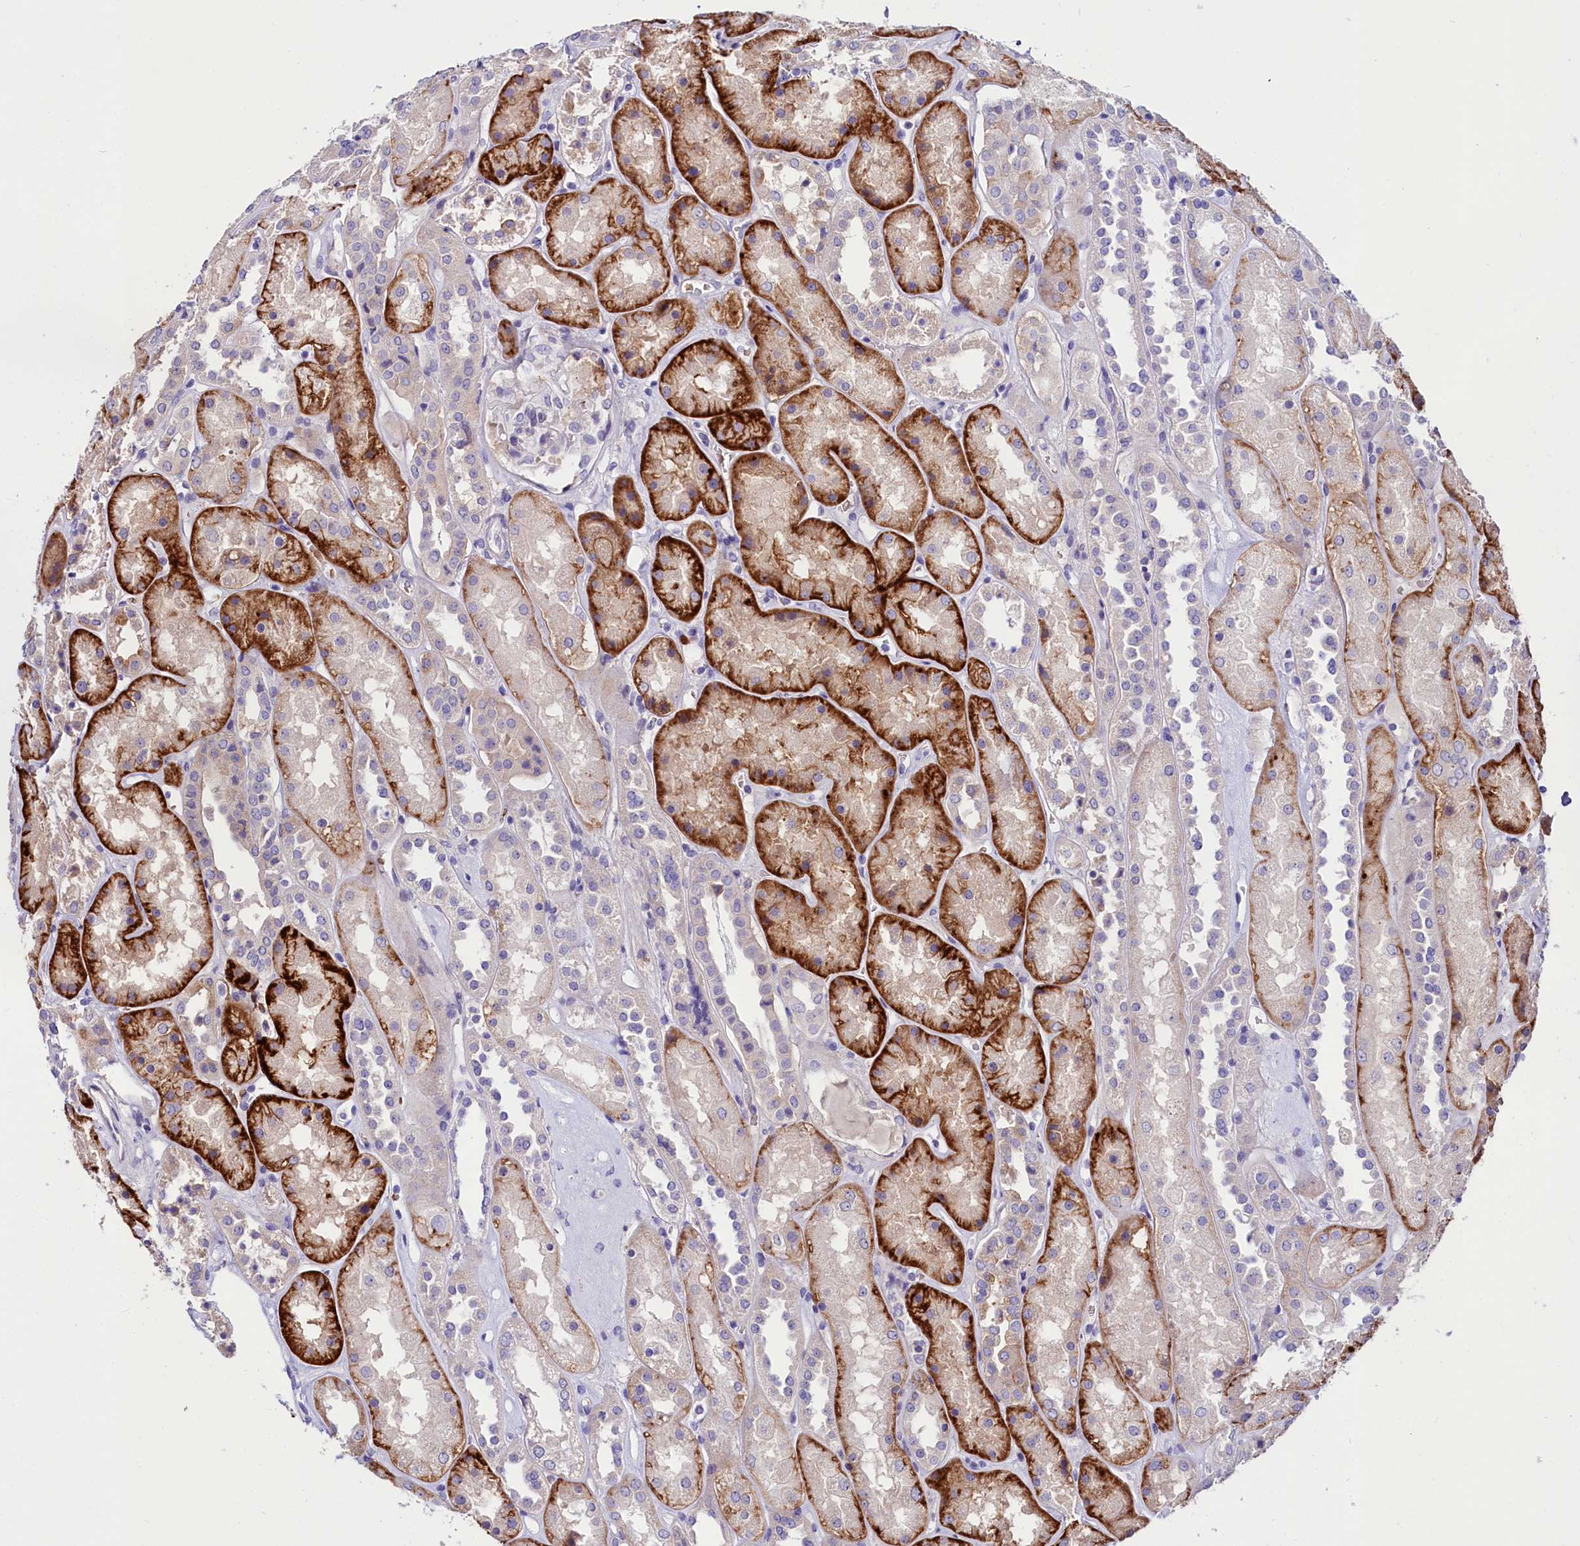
{"staining": {"intensity": "negative", "quantity": "none", "location": "none"}, "tissue": "kidney", "cell_type": "Cells in glomeruli", "image_type": "normal", "snomed": [{"axis": "morphology", "description": "Normal tissue, NOS"}, {"axis": "topography", "description": "Kidney"}], "caption": "Immunohistochemistry micrograph of normal human kidney stained for a protein (brown), which reveals no expression in cells in glomeruli.", "gene": "ABHD5", "patient": {"sex": "male", "age": 70}}